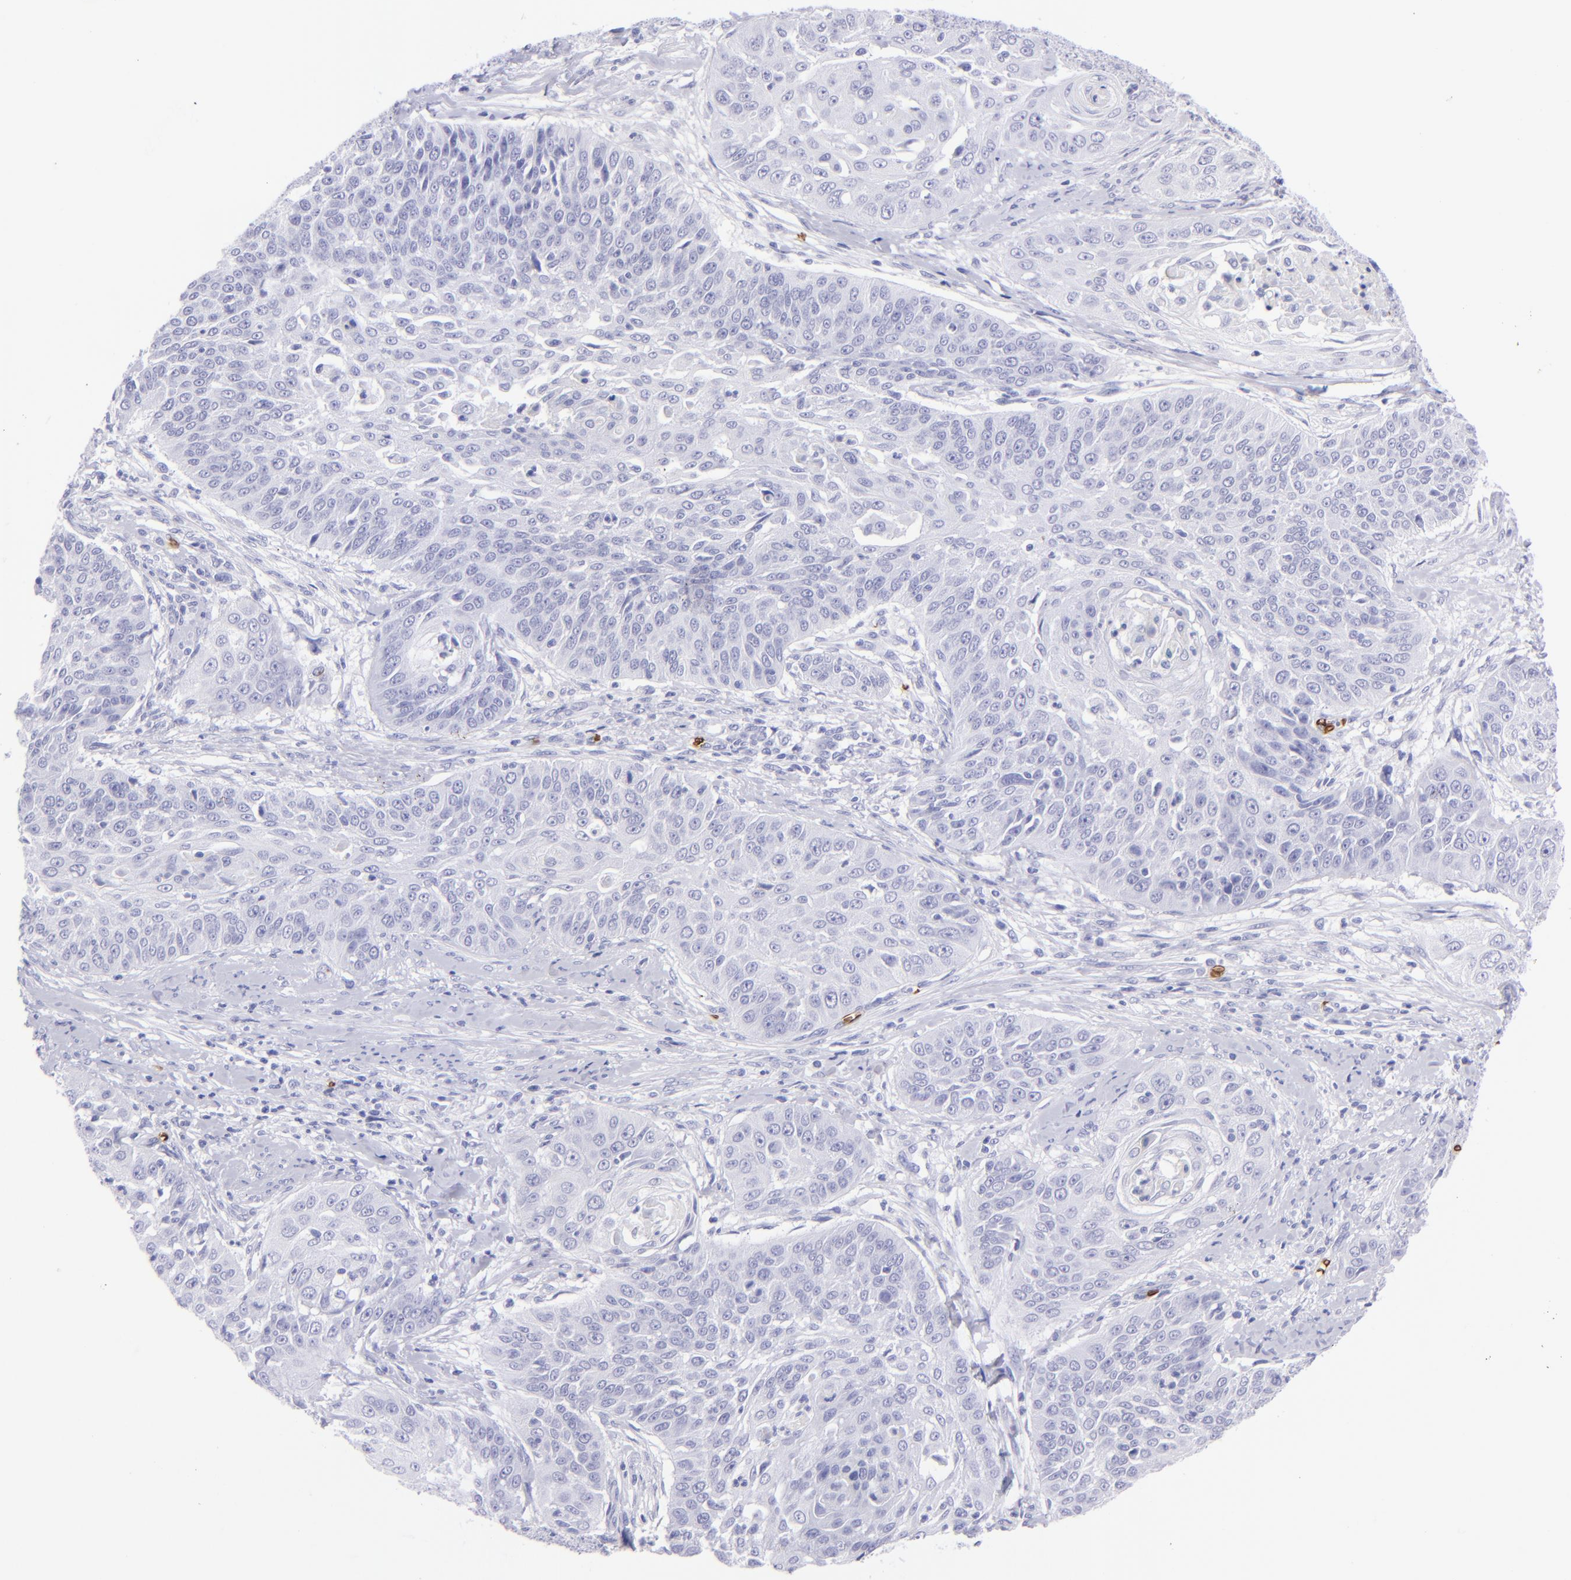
{"staining": {"intensity": "negative", "quantity": "none", "location": "none"}, "tissue": "cervical cancer", "cell_type": "Tumor cells", "image_type": "cancer", "snomed": [{"axis": "morphology", "description": "Squamous cell carcinoma, NOS"}, {"axis": "topography", "description": "Cervix"}], "caption": "Tumor cells are negative for protein expression in human cervical cancer. Nuclei are stained in blue.", "gene": "GYPA", "patient": {"sex": "female", "age": 64}}